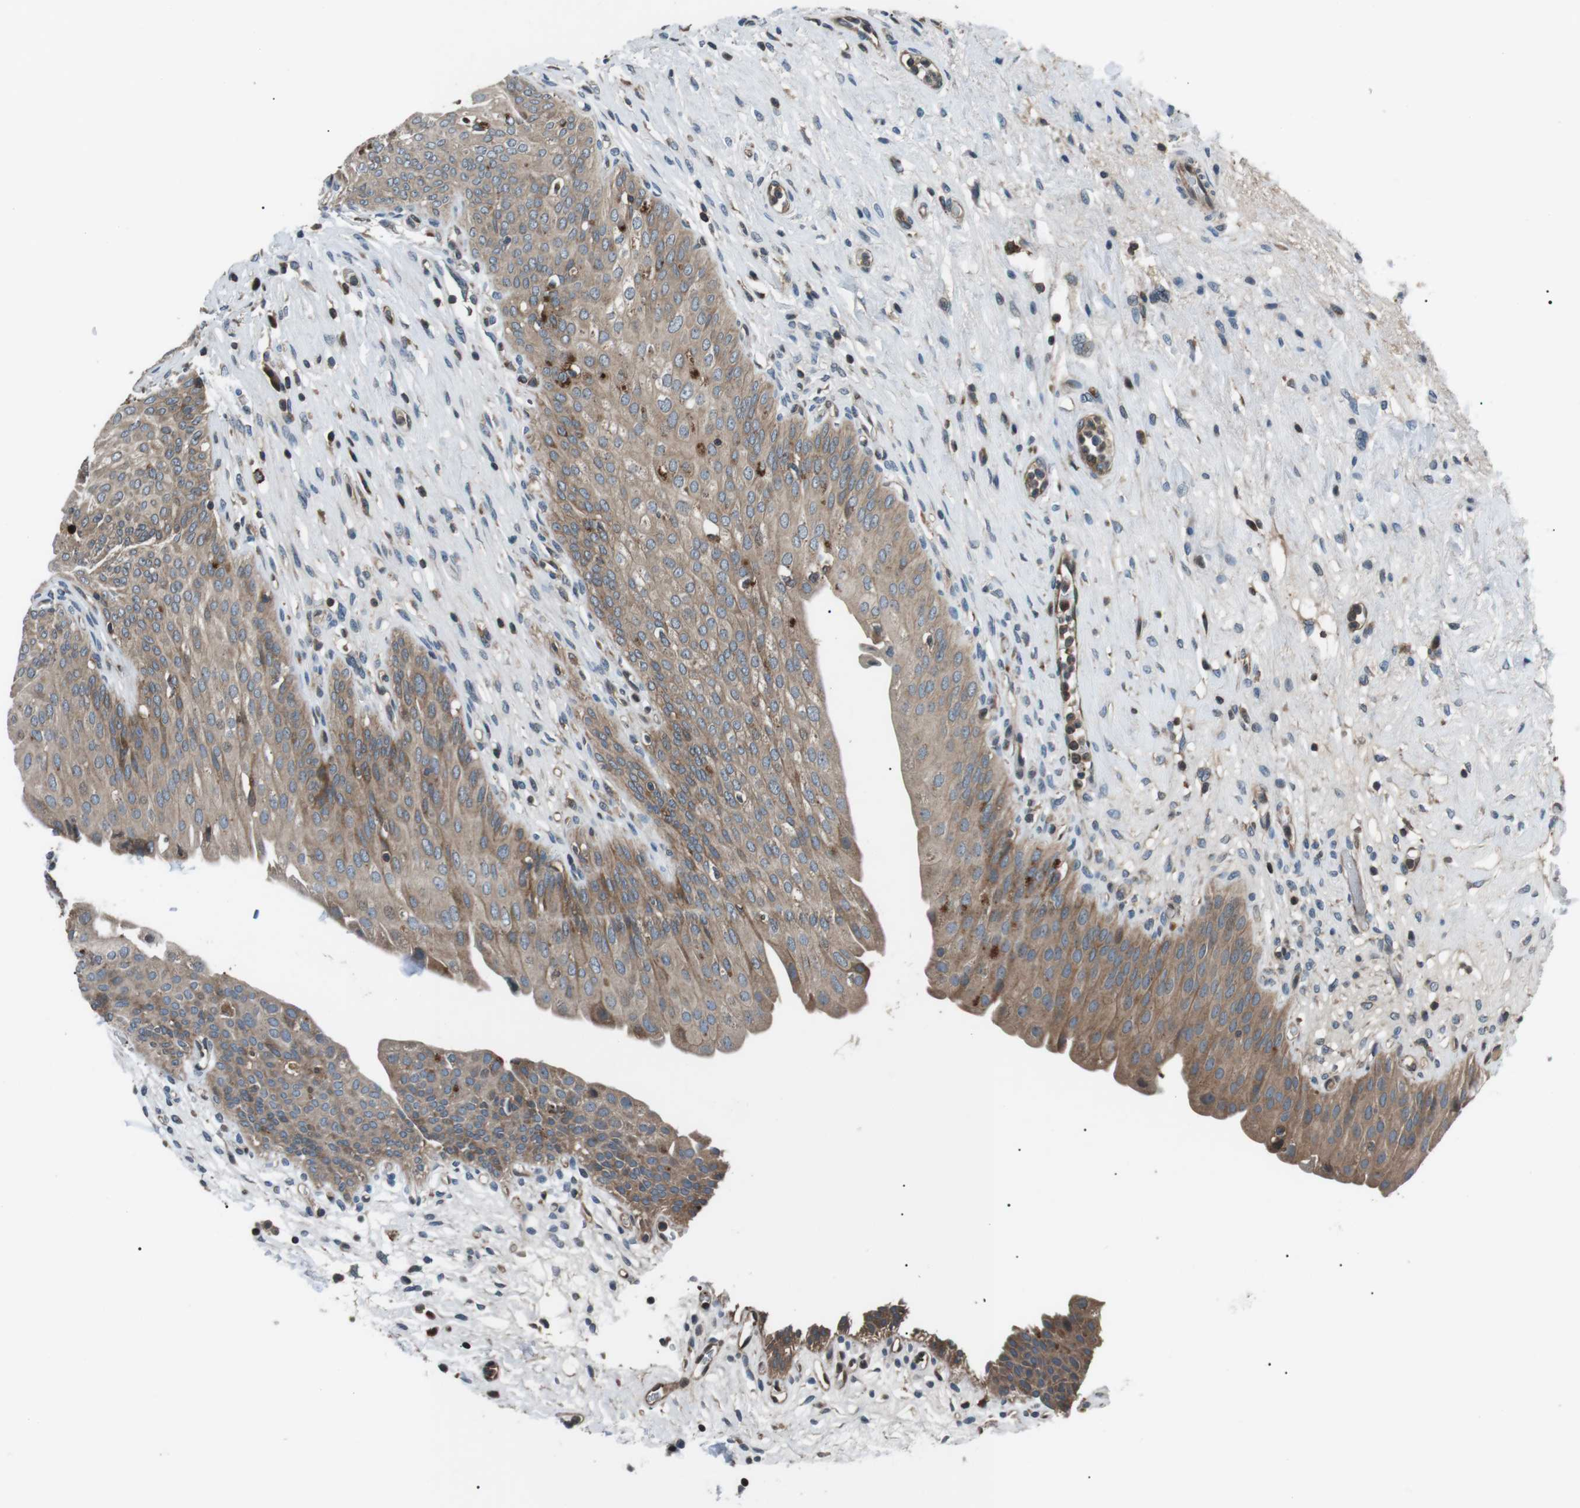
{"staining": {"intensity": "moderate", "quantity": ">75%", "location": "cytoplasmic/membranous"}, "tissue": "urinary bladder", "cell_type": "Urothelial cells", "image_type": "normal", "snomed": [{"axis": "morphology", "description": "Normal tissue, NOS"}, {"axis": "topography", "description": "Urinary bladder"}], "caption": "Human urinary bladder stained for a protein (brown) reveals moderate cytoplasmic/membranous positive positivity in about >75% of urothelial cells.", "gene": "GPR161", "patient": {"sex": "male", "age": 46}}